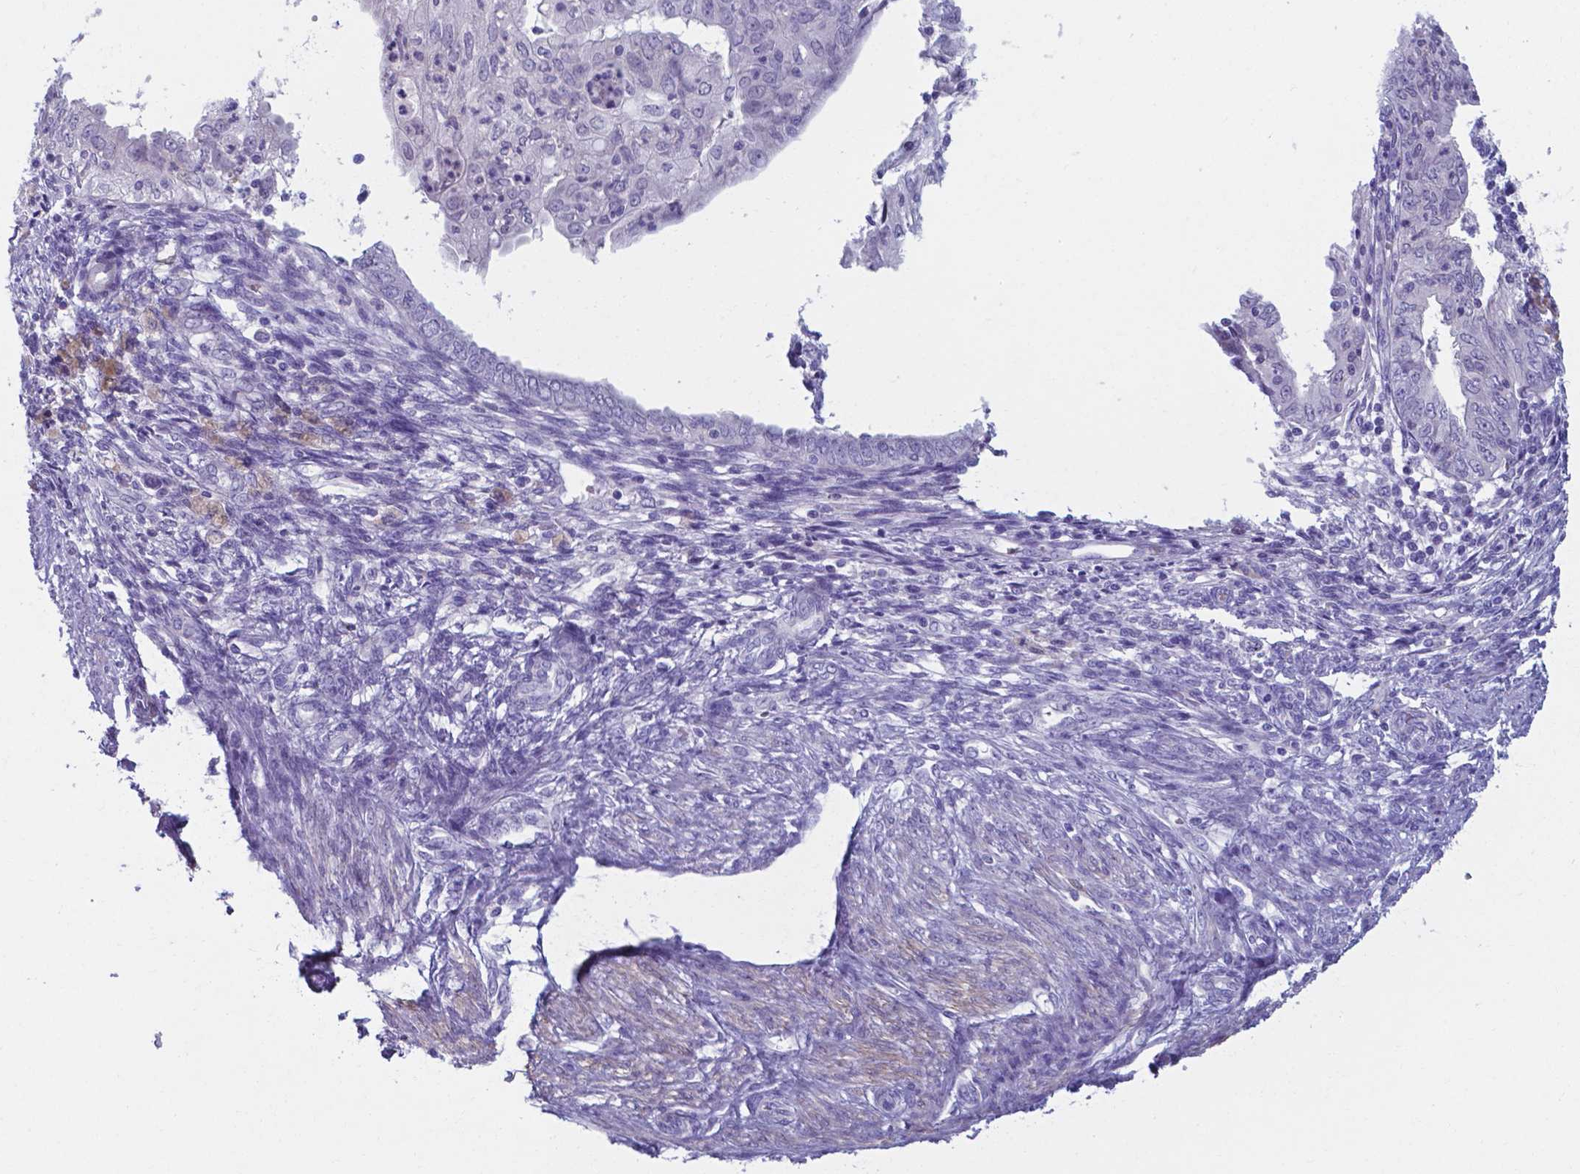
{"staining": {"intensity": "negative", "quantity": "none", "location": "none"}, "tissue": "endometrial cancer", "cell_type": "Tumor cells", "image_type": "cancer", "snomed": [{"axis": "morphology", "description": "Adenocarcinoma, NOS"}, {"axis": "topography", "description": "Endometrium"}], "caption": "Protein analysis of endometrial cancer shows no significant expression in tumor cells. (DAB (3,3'-diaminobenzidine) IHC, high magnification).", "gene": "AP5B1", "patient": {"sex": "female", "age": 68}}